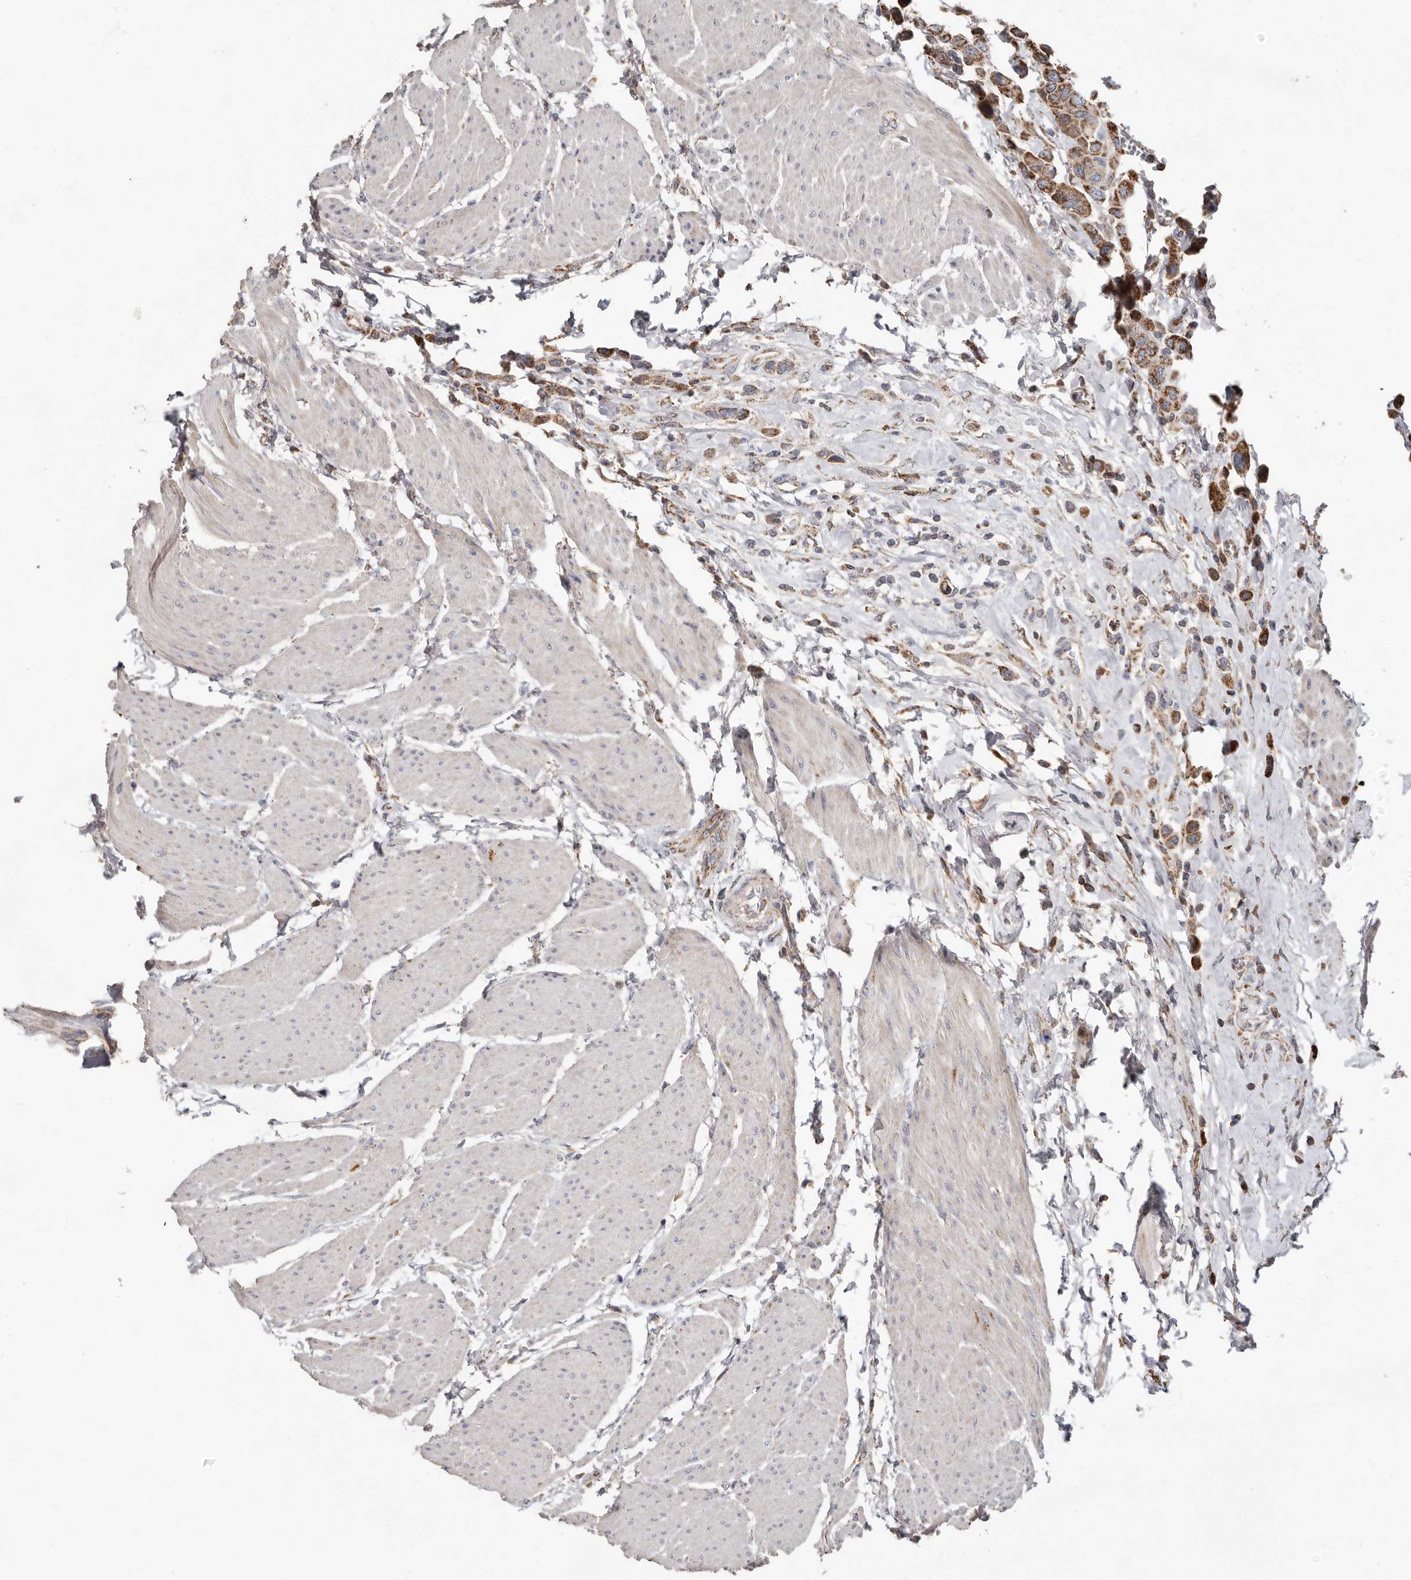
{"staining": {"intensity": "strong", "quantity": ">75%", "location": "cytoplasmic/membranous"}, "tissue": "urothelial cancer", "cell_type": "Tumor cells", "image_type": "cancer", "snomed": [{"axis": "morphology", "description": "Urothelial carcinoma, High grade"}, {"axis": "topography", "description": "Urinary bladder"}], "caption": "Immunohistochemistry (IHC) (DAB) staining of urothelial cancer exhibits strong cytoplasmic/membranous protein staining in approximately >75% of tumor cells. (DAB (3,3'-diaminobenzidine) = brown stain, brightfield microscopy at high magnification).", "gene": "KIF26B", "patient": {"sex": "male", "age": 50}}